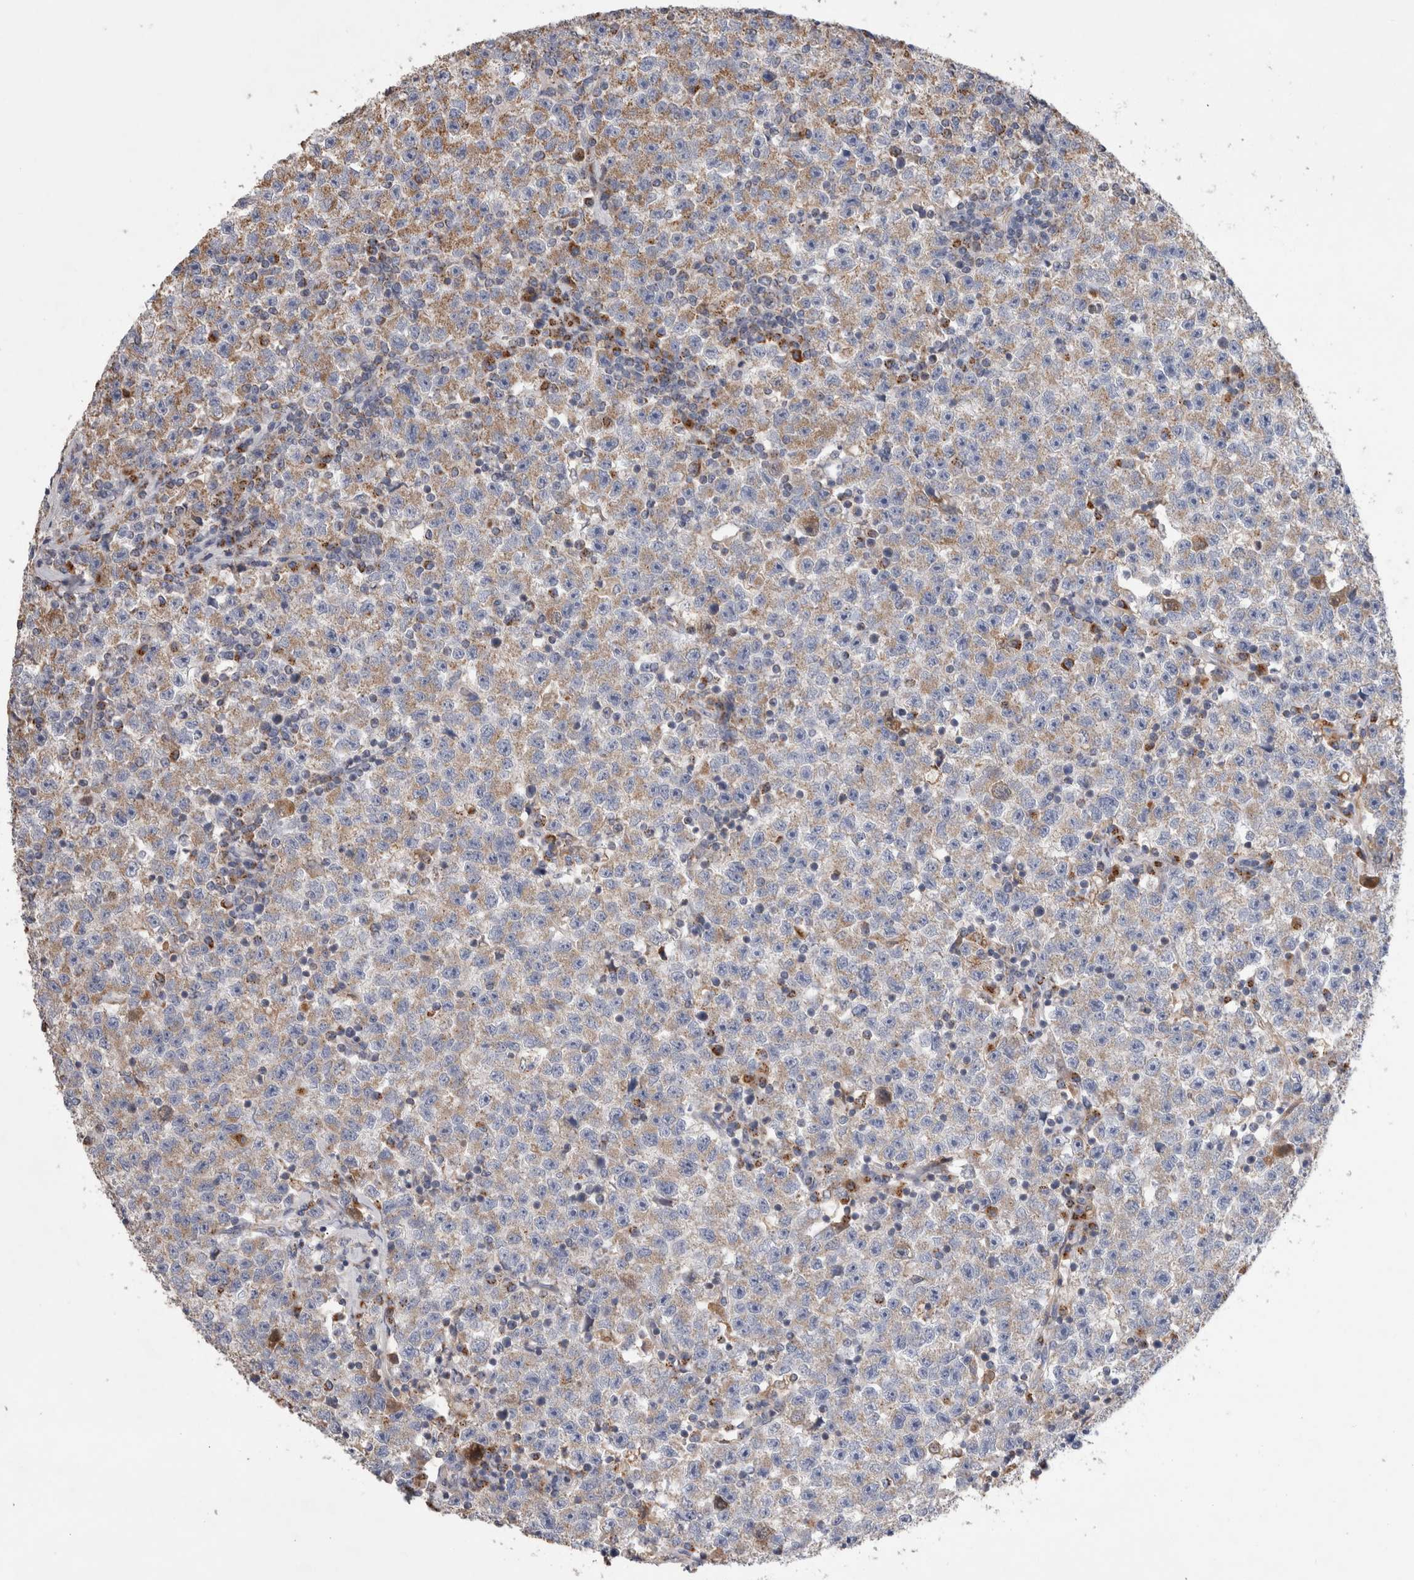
{"staining": {"intensity": "moderate", "quantity": "25%-75%", "location": "cytoplasmic/membranous"}, "tissue": "testis cancer", "cell_type": "Tumor cells", "image_type": "cancer", "snomed": [{"axis": "morphology", "description": "Seminoma, NOS"}, {"axis": "topography", "description": "Testis"}], "caption": "Testis seminoma was stained to show a protein in brown. There is medium levels of moderate cytoplasmic/membranous positivity in about 25%-75% of tumor cells.", "gene": "IARS2", "patient": {"sex": "male", "age": 22}}